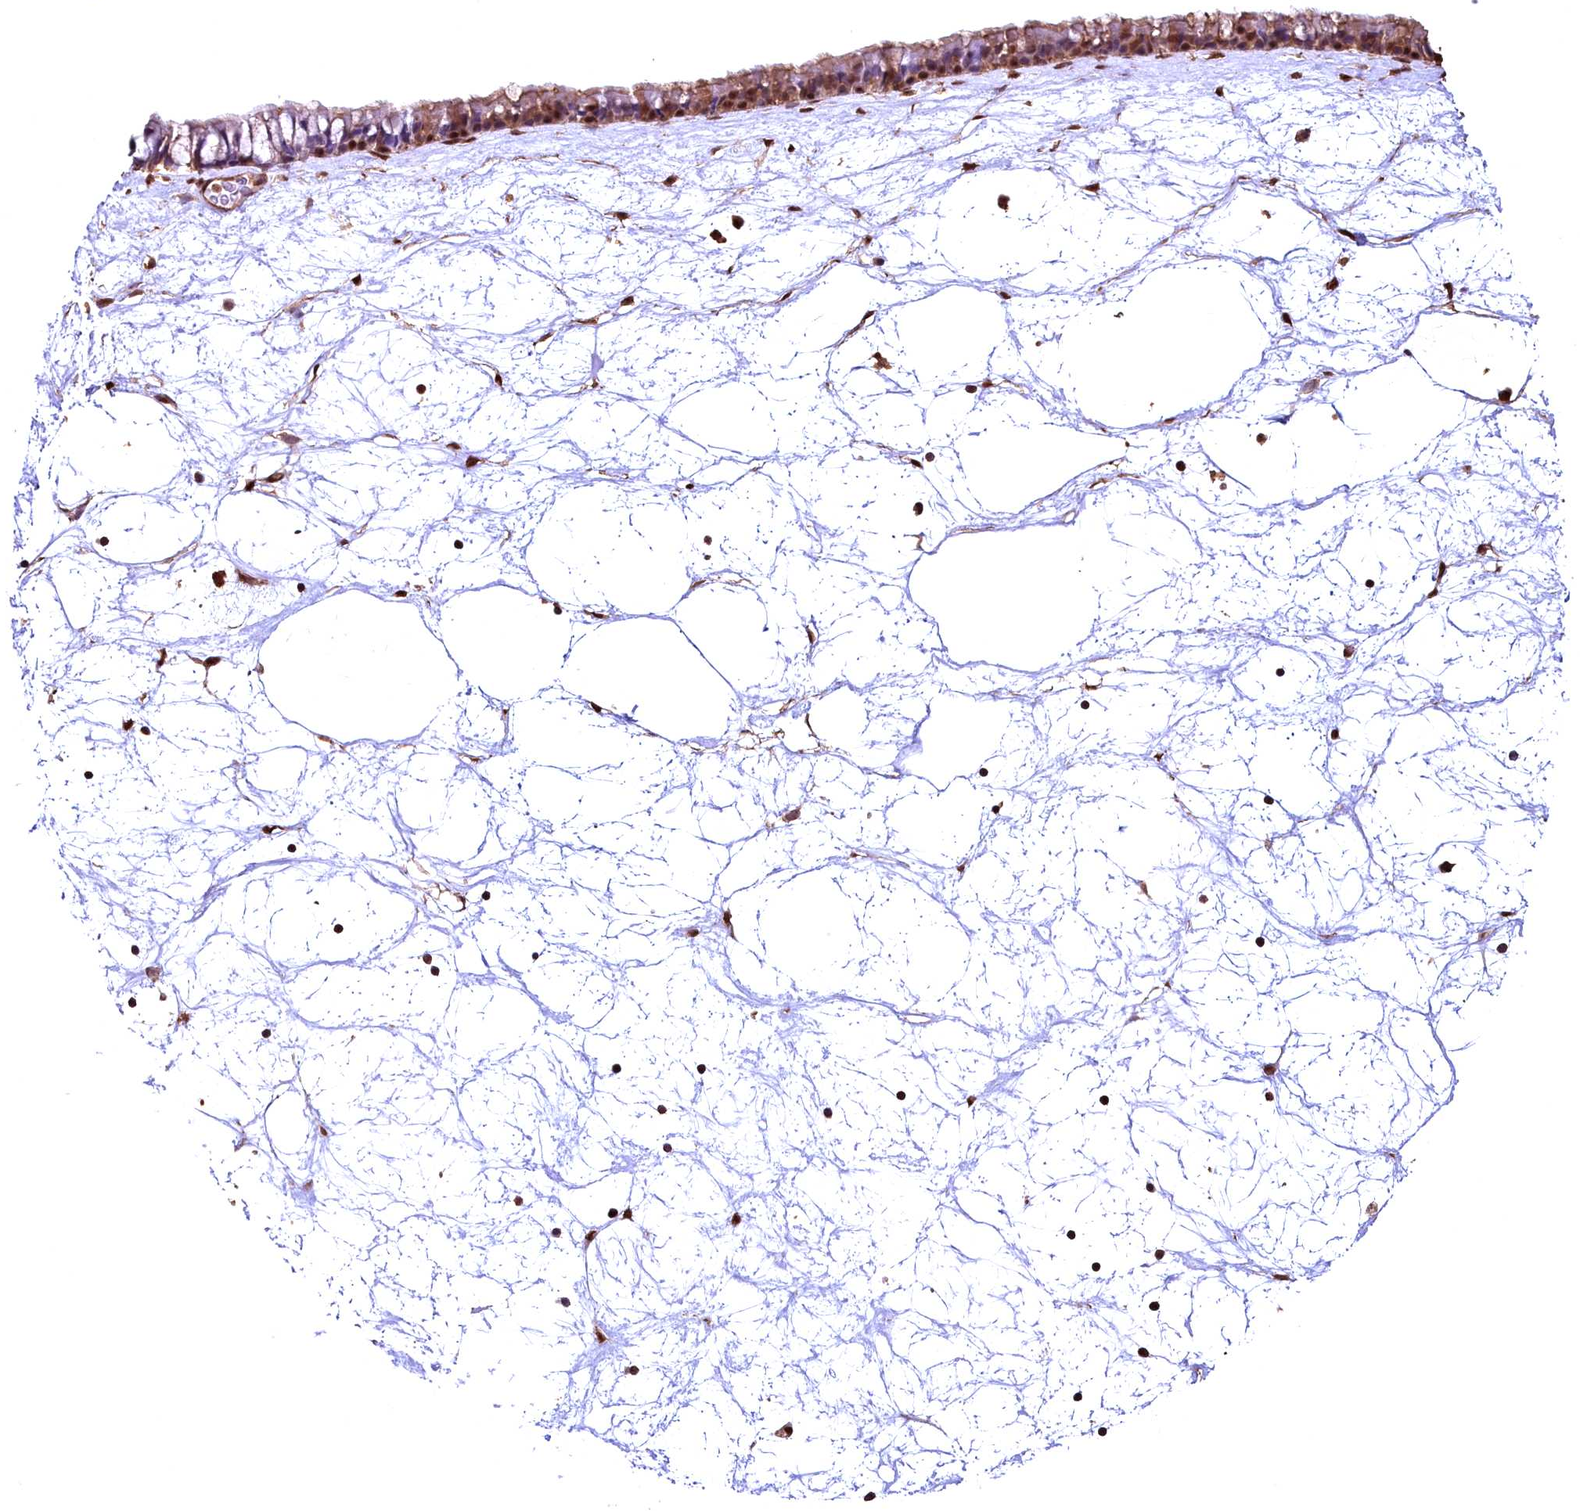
{"staining": {"intensity": "strong", "quantity": "25%-75%", "location": "cytoplasmic/membranous,nuclear"}, "tissue": "nasopharynx", "cell_type": "Respiratory epithelial cells", "image_type": "normal", "snomed": [{"axis": "morphology", "description": "Normal tissue, NOS"}, {"axis": "topography", "description": "Nasopharynx"}], "caption": "Strong cytoplasmic/membranous,nuclear protein positivity is seen in about 25%-75% of respiratory epithelial cells in nasopharynx. (DAB = brown stain, brightfield microscopy at high magnification).", "gene": "GAPDH", "patient": {"sex": "male", "age": 64}}